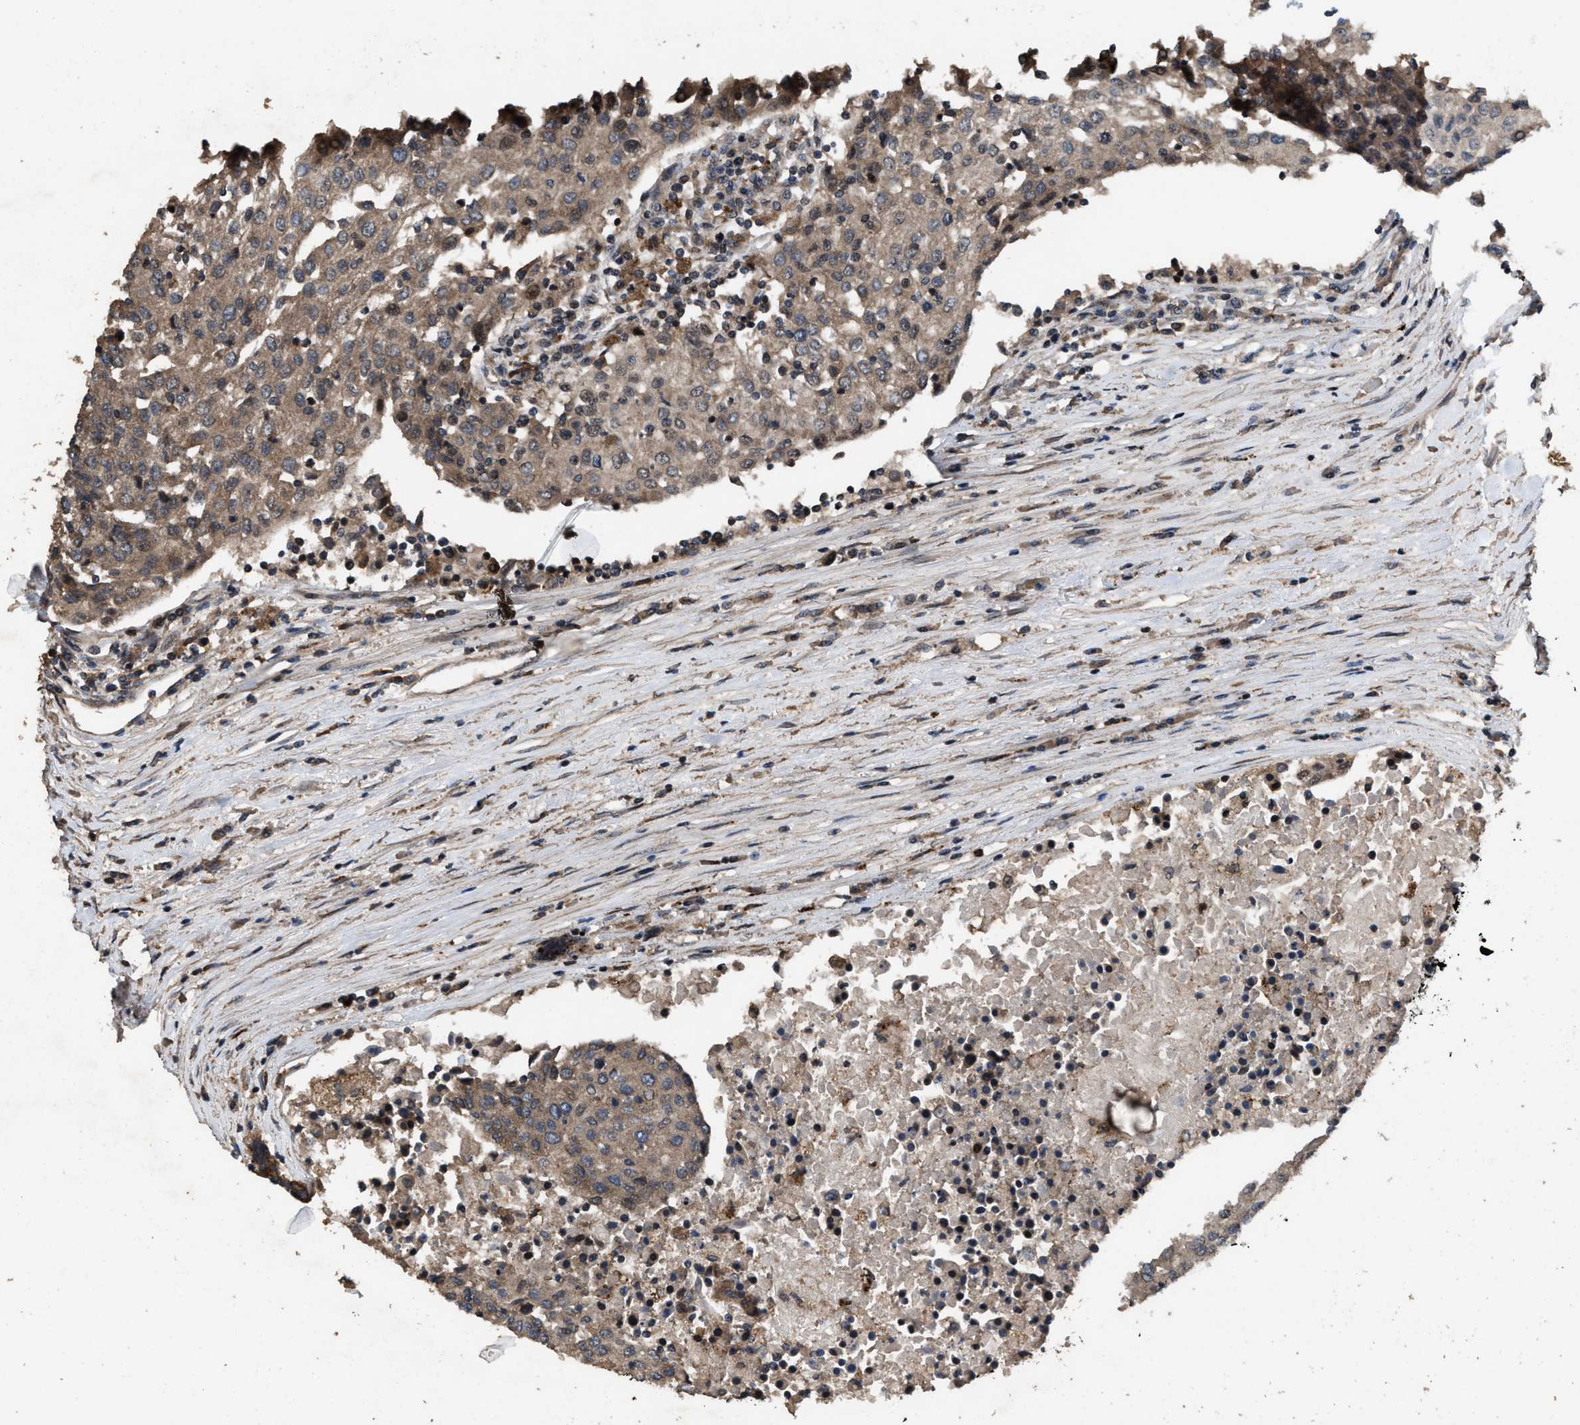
{"staining": {"intensity": "moderate", "quantity": ">75%", "location": "cytoplasmic/membranous"}, "tissue": "urothelial cancer", "cell_type": "Tumor cells", "image_type": "cancer", "snomed": [{"axis": "morphology", "description": "Urothelial carcinoma, High grade"}, {"axis": "topography", "description": "Urinary bladder"}], "caption": "High-power microscopy captured an immunohistochemistry histopathology image of urothelial cancer, revealing moderate cytoplasmic/membranous positivity in approximately >75% of tumor cells. The protein of interest is shown in brown color, while the nuclei are stained blue.", "gene": "HAUS6", "patient": {"sex": "female", "age": 85}}